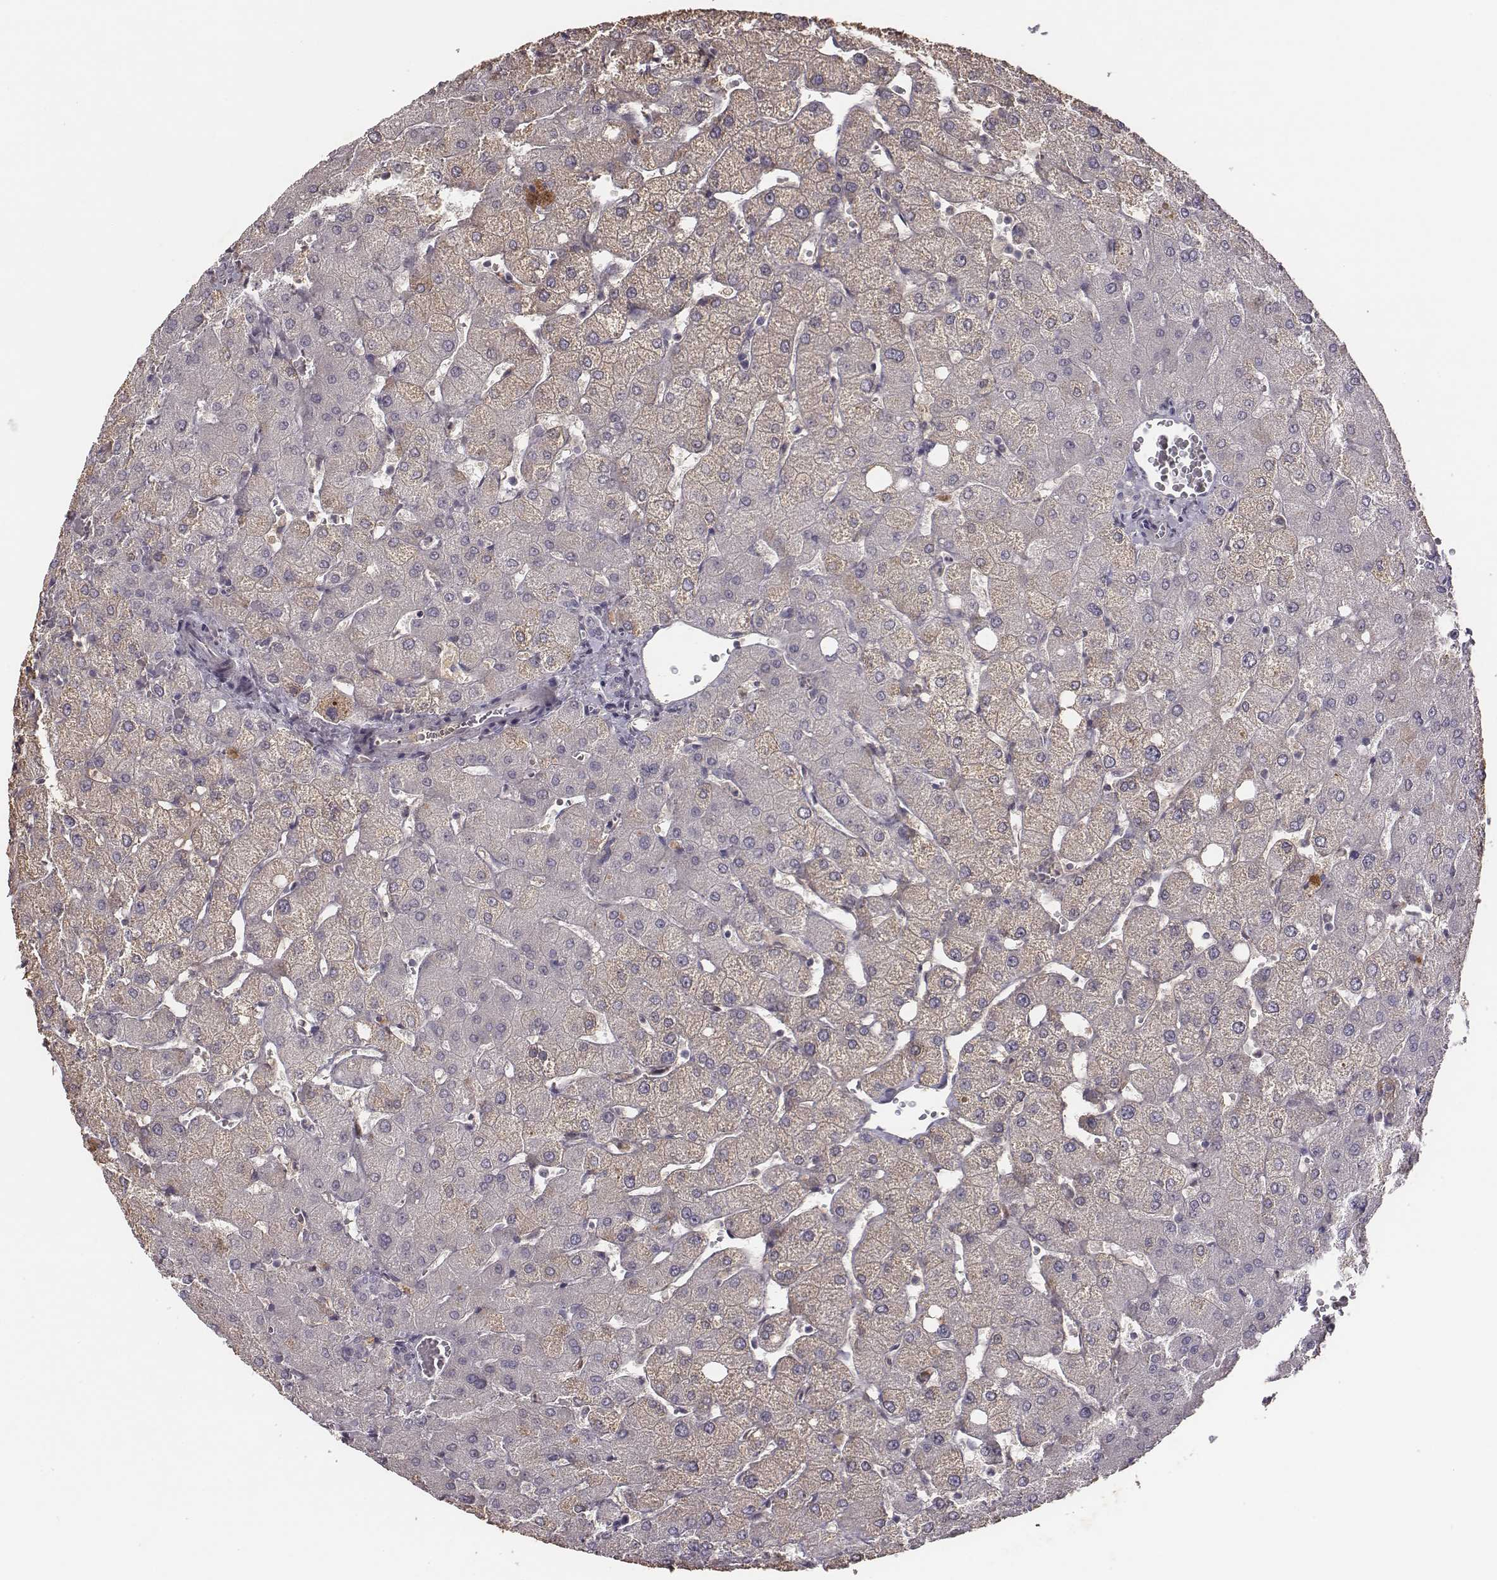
{"staining": {"intensity": "negative", "quantity": "none", "location": "none"}, "tissue": "liver", "cell_type": "Cholangiocytes", "image_type": "normal", "snomed": [{"axis": "morphology", "description": "Normal tissue, NOS"}, {"axis": "topography", "description": "Liver"}], "caption": "Immunohistochemistry histopathology image of normal liver: liver stained with DAB demonstrates no significant protein positivity in cholangiocytes.", "gene": "SLC22A6", "patient": {"sex": "female", "age": 54}}